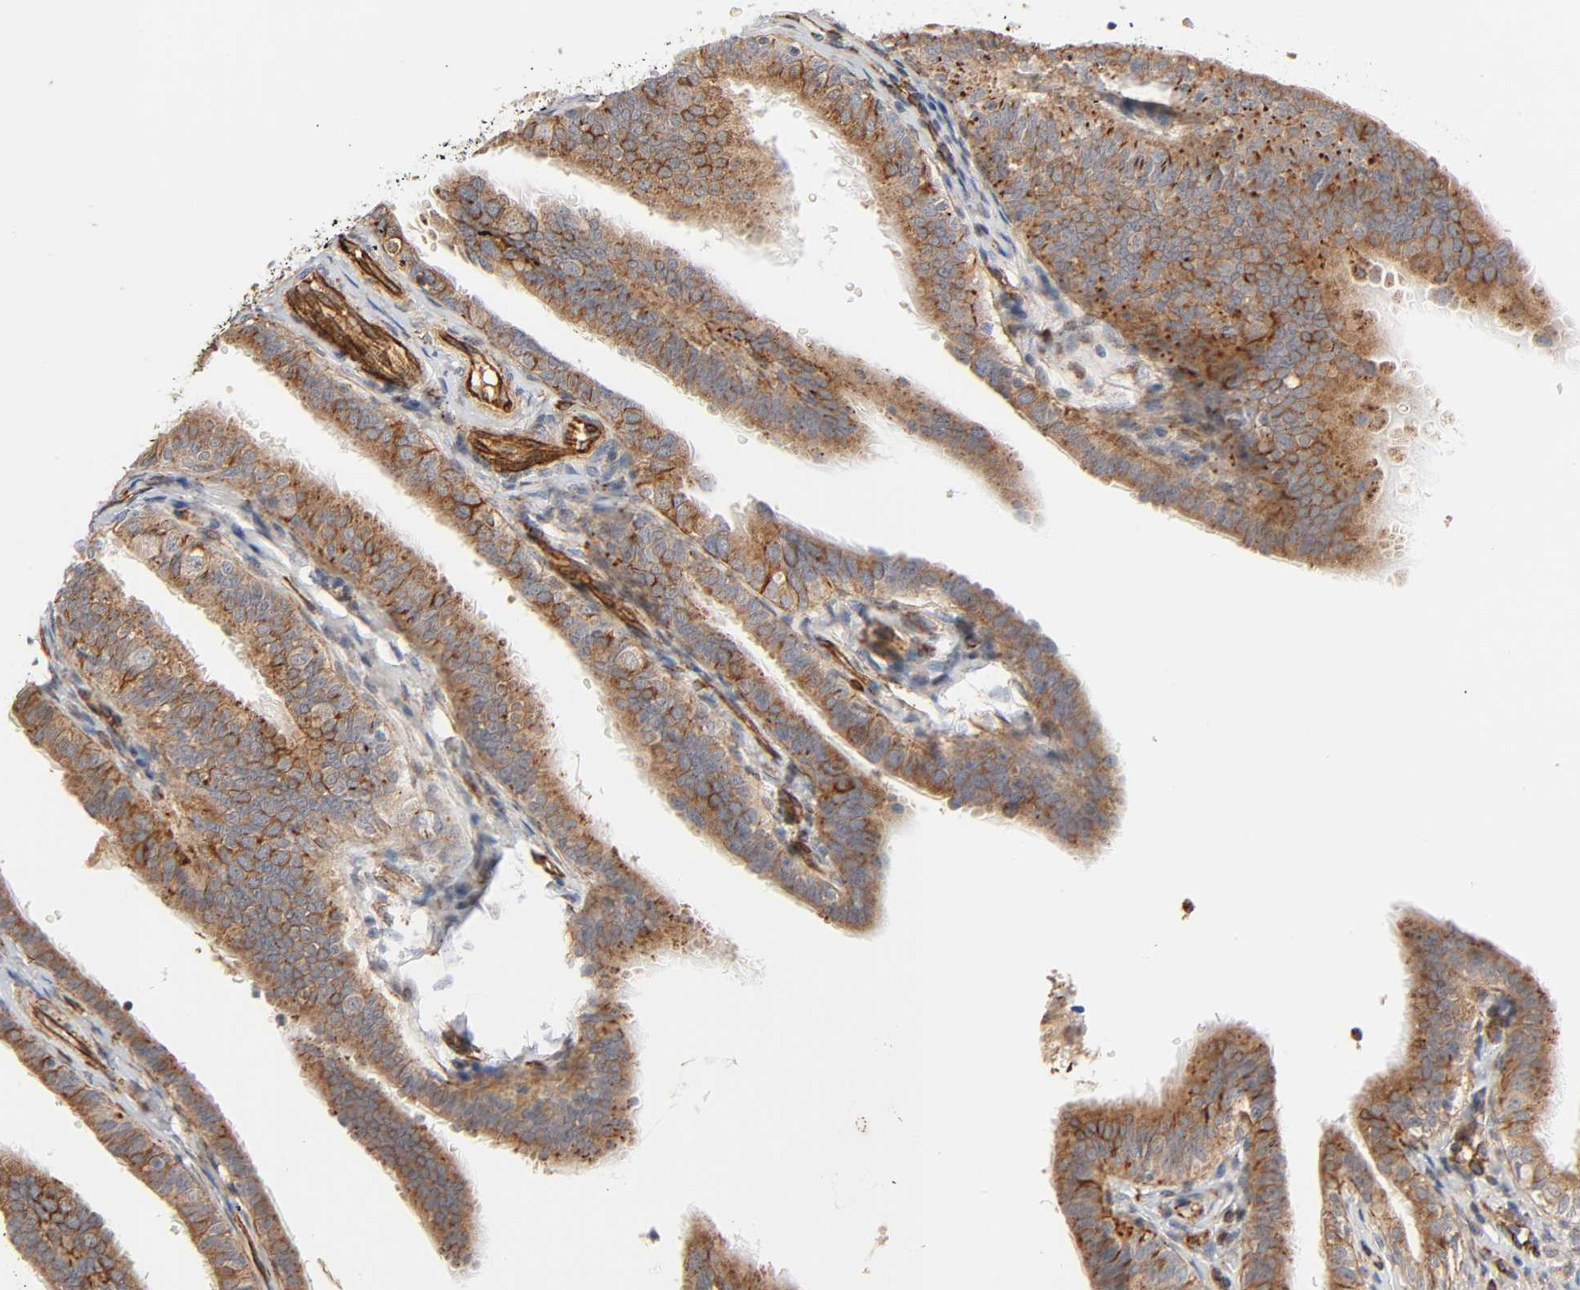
{"staining": {"intensity": "moderate", "quantity": ">75%", "location": "cytoplasmic/membranous"}, "tissue": "fallopian tube", "cell_type": "Glandular cells", "image_type": "normal", "snomed": [{"axis": "morphology", "description": "Normal tissue, NOS"}, {"axis": "morphology", "description": "Dermoid, NOS"}, {"axis": "topography", "description": "Fallopian tube"}], "caption": "A medium amount of moderate cytoplasmic/membranous positivity is present in approximately >75% of glandular cells in normal fallopian tube. (IHC, brightfield microscopy, high magnification).", "gene": "REEP5", "patient": {"sex": "female", "age": 33}}